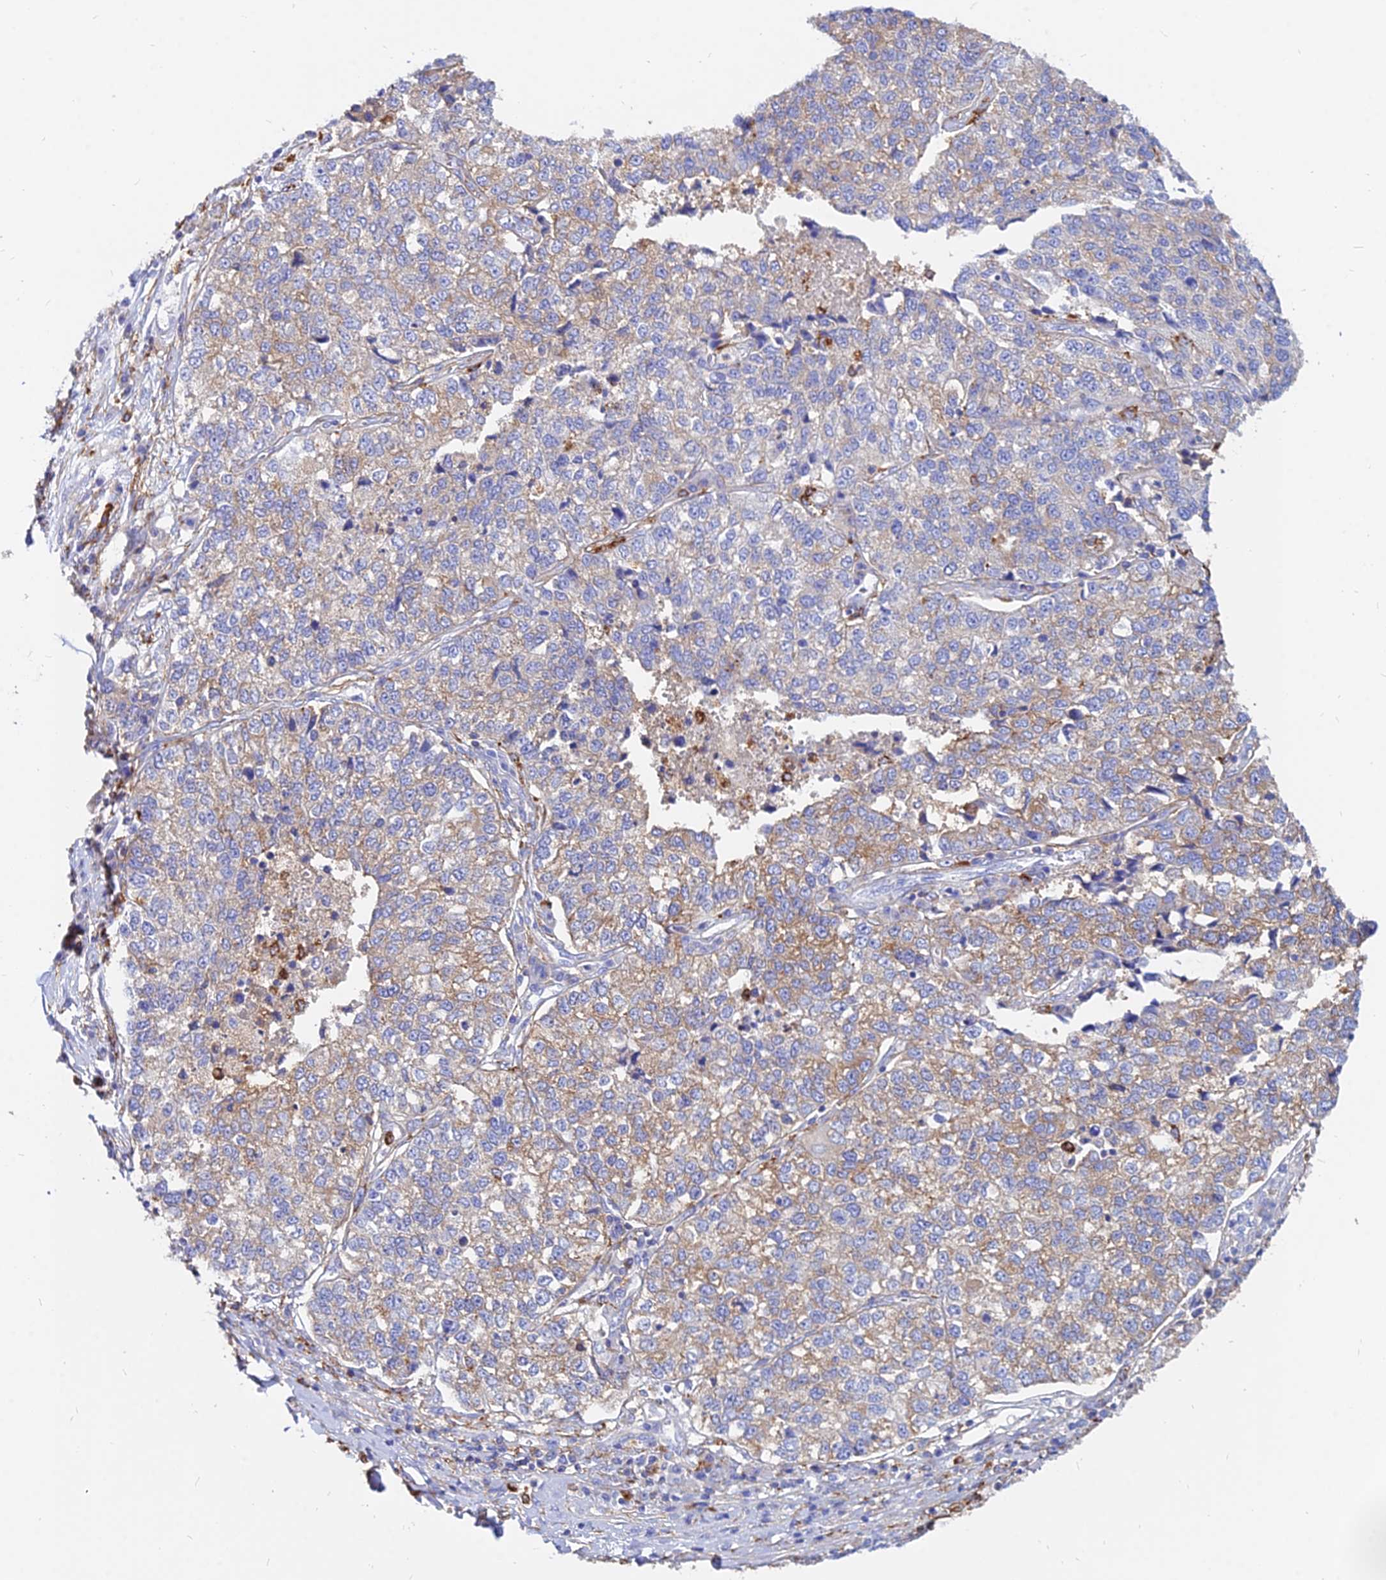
{"staining": {"intensity": "weak", "quantity": ">75%", "location": "cytoplasmic/membranous"}, "tissue": "lung cancer", "cell_type": "Tumor cells", "image_type": "cancer", "snomed": [{"axis": "morphology", "description": "Adenocarcinoma, NOS"}, {"axis": "topography", "description": "Lung"}], "caption": "Adenocarcinoma (lung) stained with DAB immunohistochemistry (IHC) displays low levels of weak cytoplasmic/membranous positivity in approximately >75% of tumor cells.", "gene": "AGTRAP", "patient": {"sex": "male", "age": 49}}